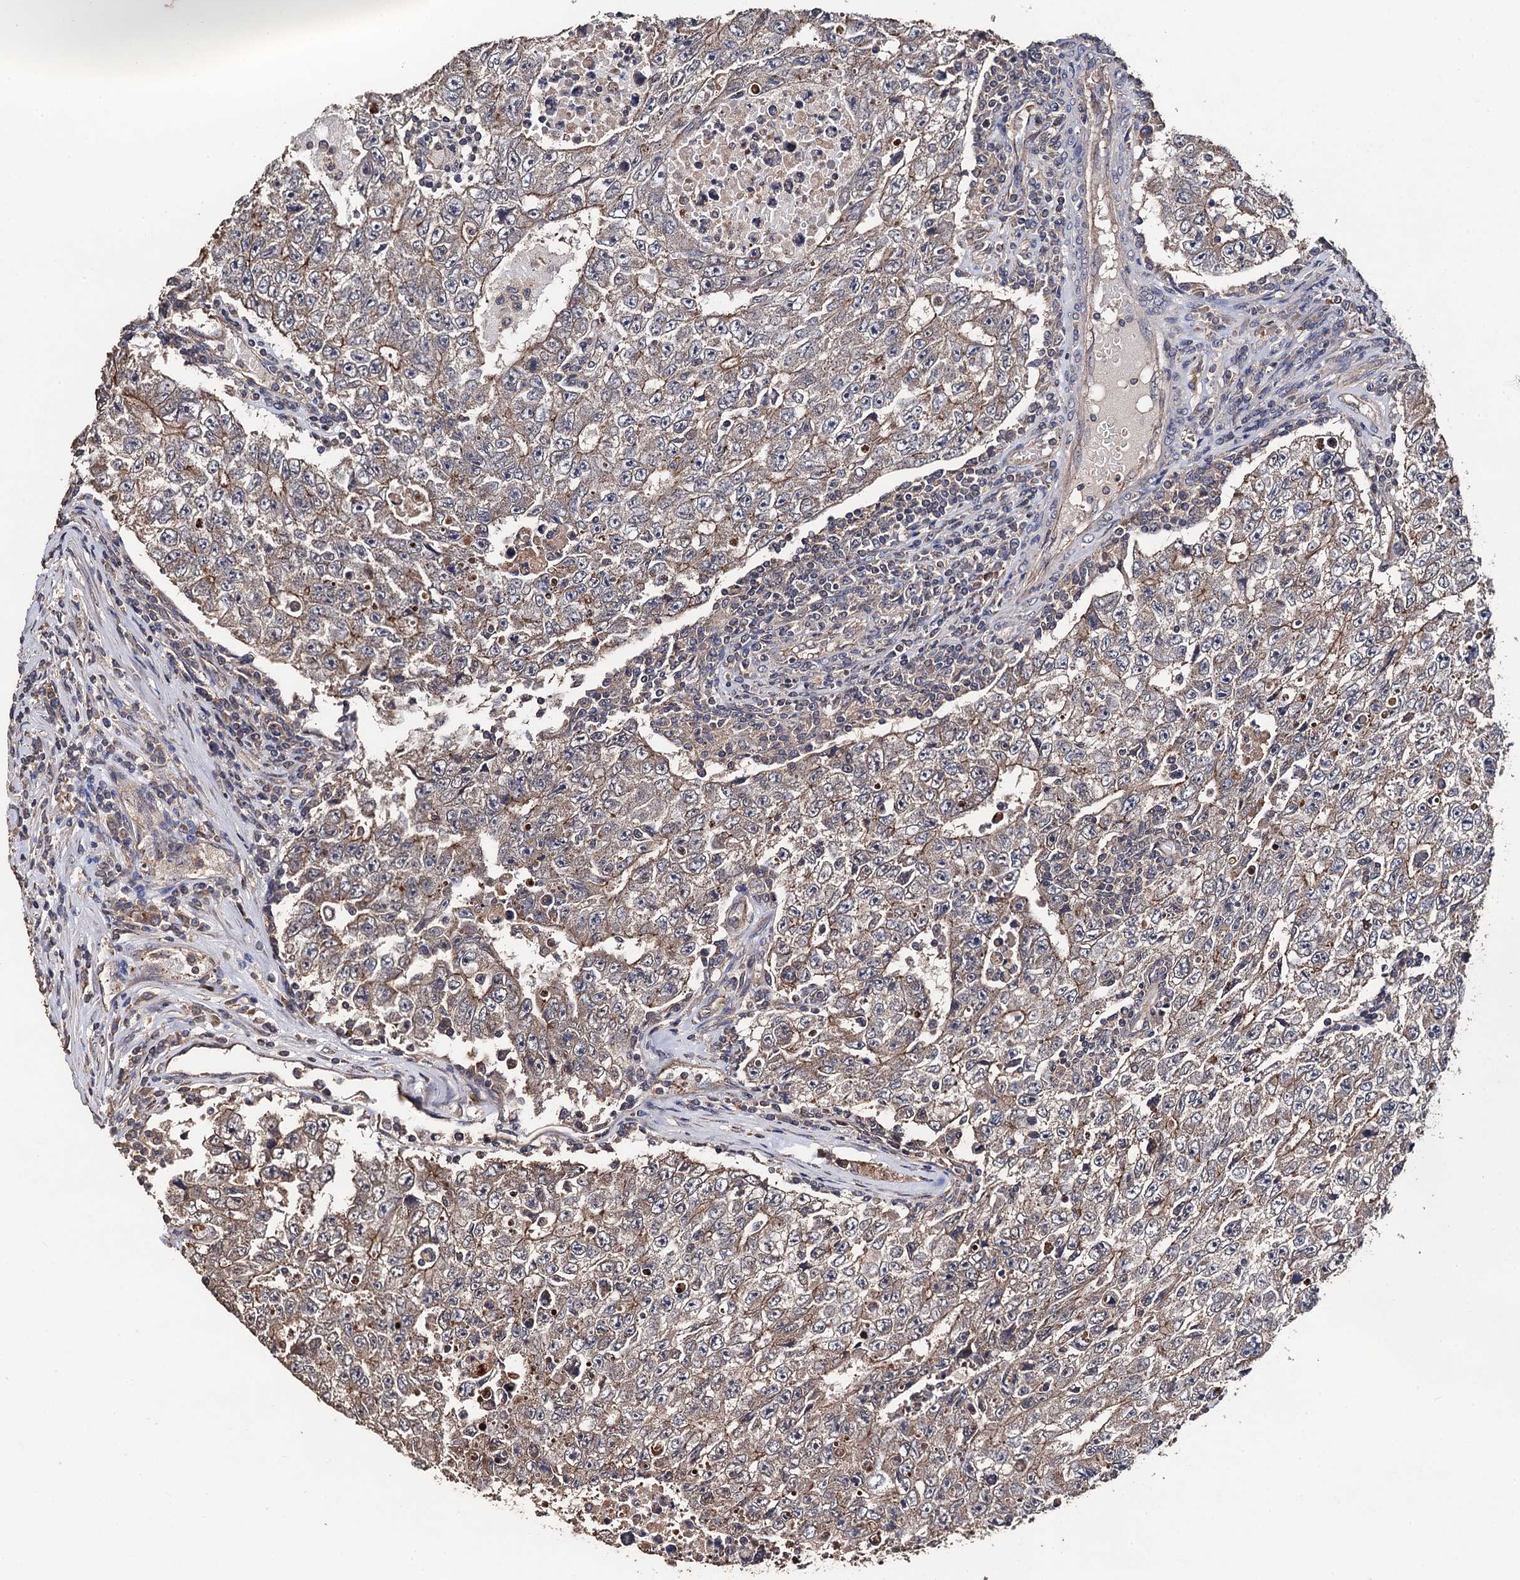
{"staining": {"intensity": "moderate", "quantity": "25%-75%", "location": "cytoplasmic/membranous"}, "tissue": "testis cancer", "cell_type": "Tumor cells", "image_type": "cancer", "snomed": [{"axis": "morphology", "description": "Carcinoma, Embryonal, NOS"}, {"axis": "topography", "description": "Testis"}], "caption": "The photomicrograph exhibits immunohistochemical staining of testis embryonal carcinoma. There is moderate cytoplasmic/membranous staining is appreciated in about 25%-75% of tumor cells.", "gene": "PPTC7", "patient": {"sex": "male", "age": 17}}